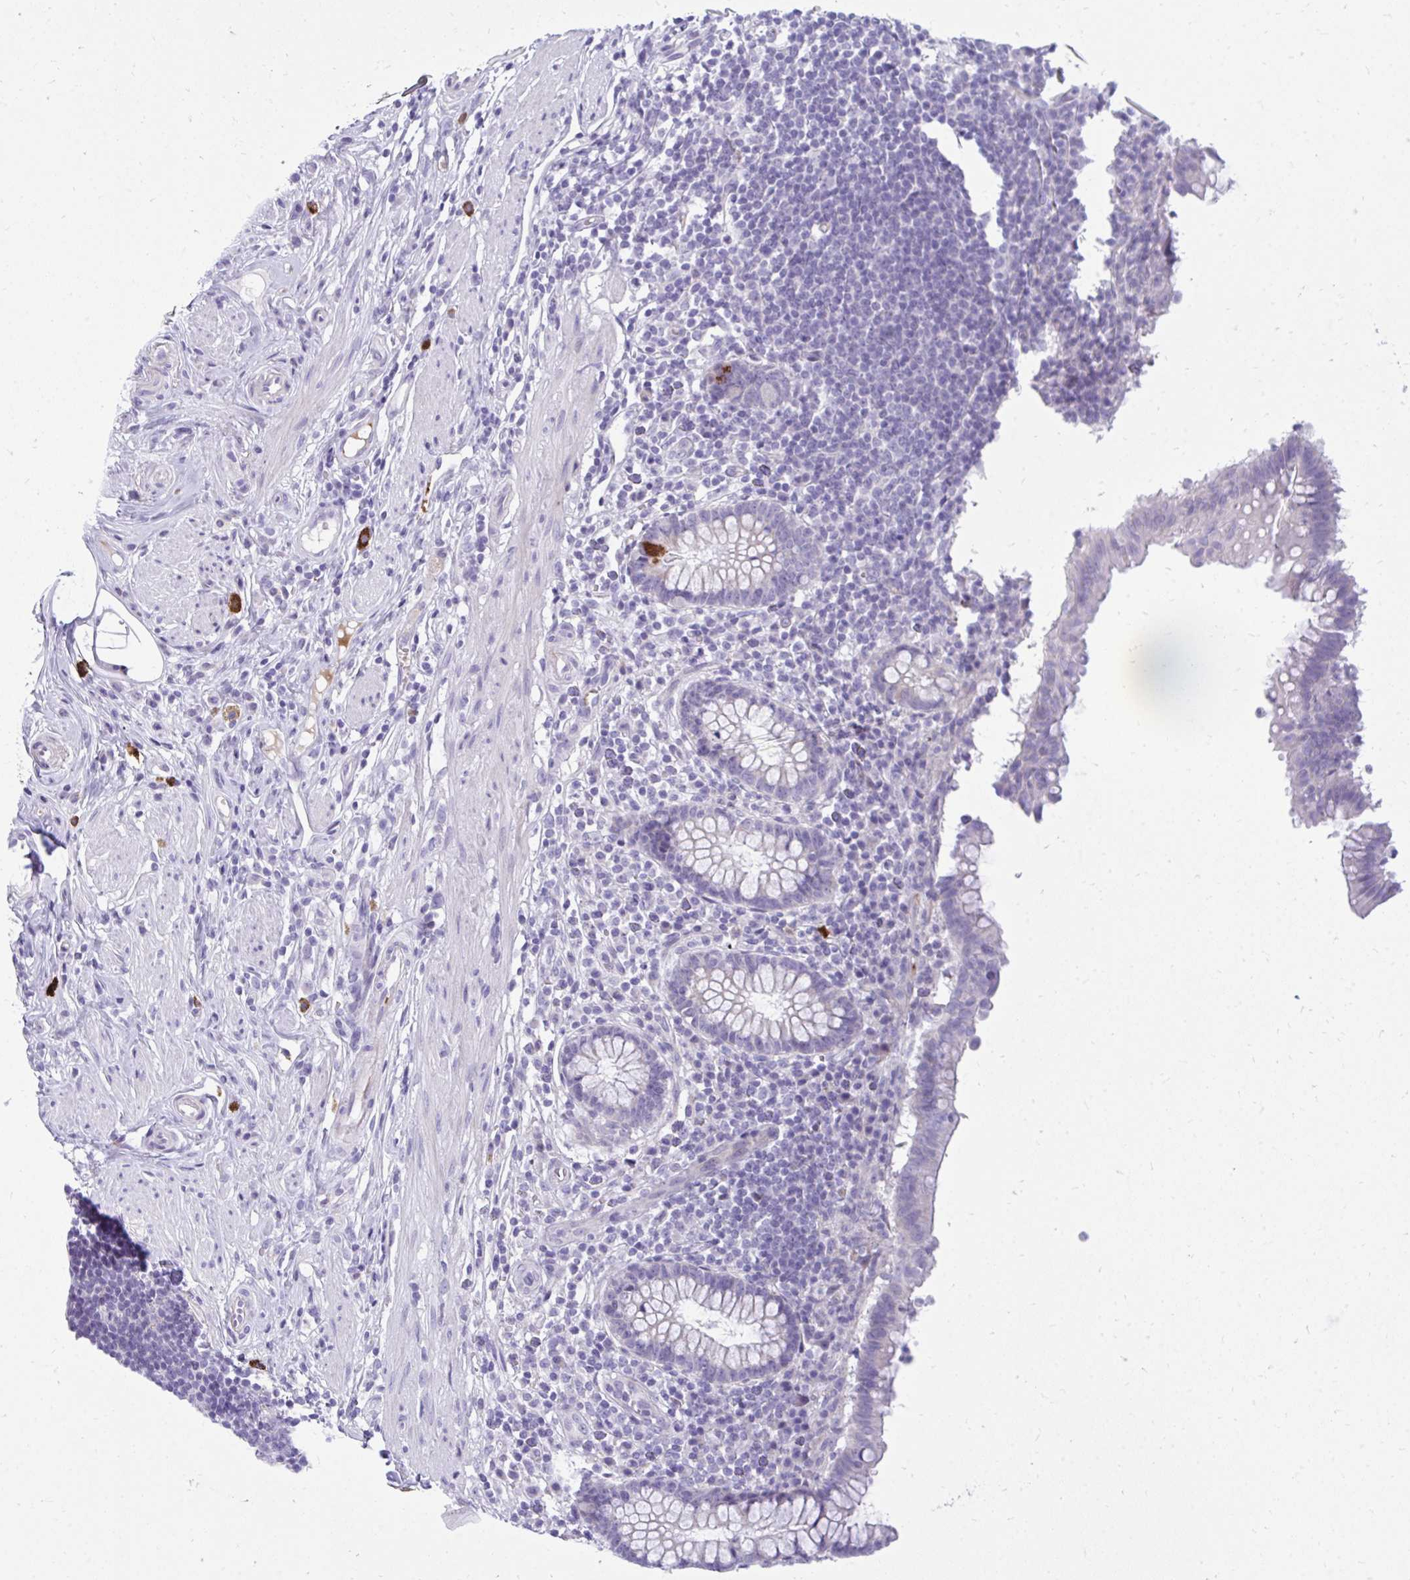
{"staining": {"intensity": "strong", "quantity": "<25%", "location": "cytoplasmic/membranous"}, "tissue": "appendix", "cell_type": "Glandular cells", "image_type": "normal", "snomed": [{"axis": "morphology", "description": "Normal tissue, NOS"}, {"axis": "topography", "description": "Appendix"}], "caption": "This is an image of immunohistochemistry (IHC) staining of unremarkable appendix, which shows strong staining in the cytoplasmic/membranous of glandular cells.", "gene": "TSBP1", "patient": {"sex": "female", "age": 56}}